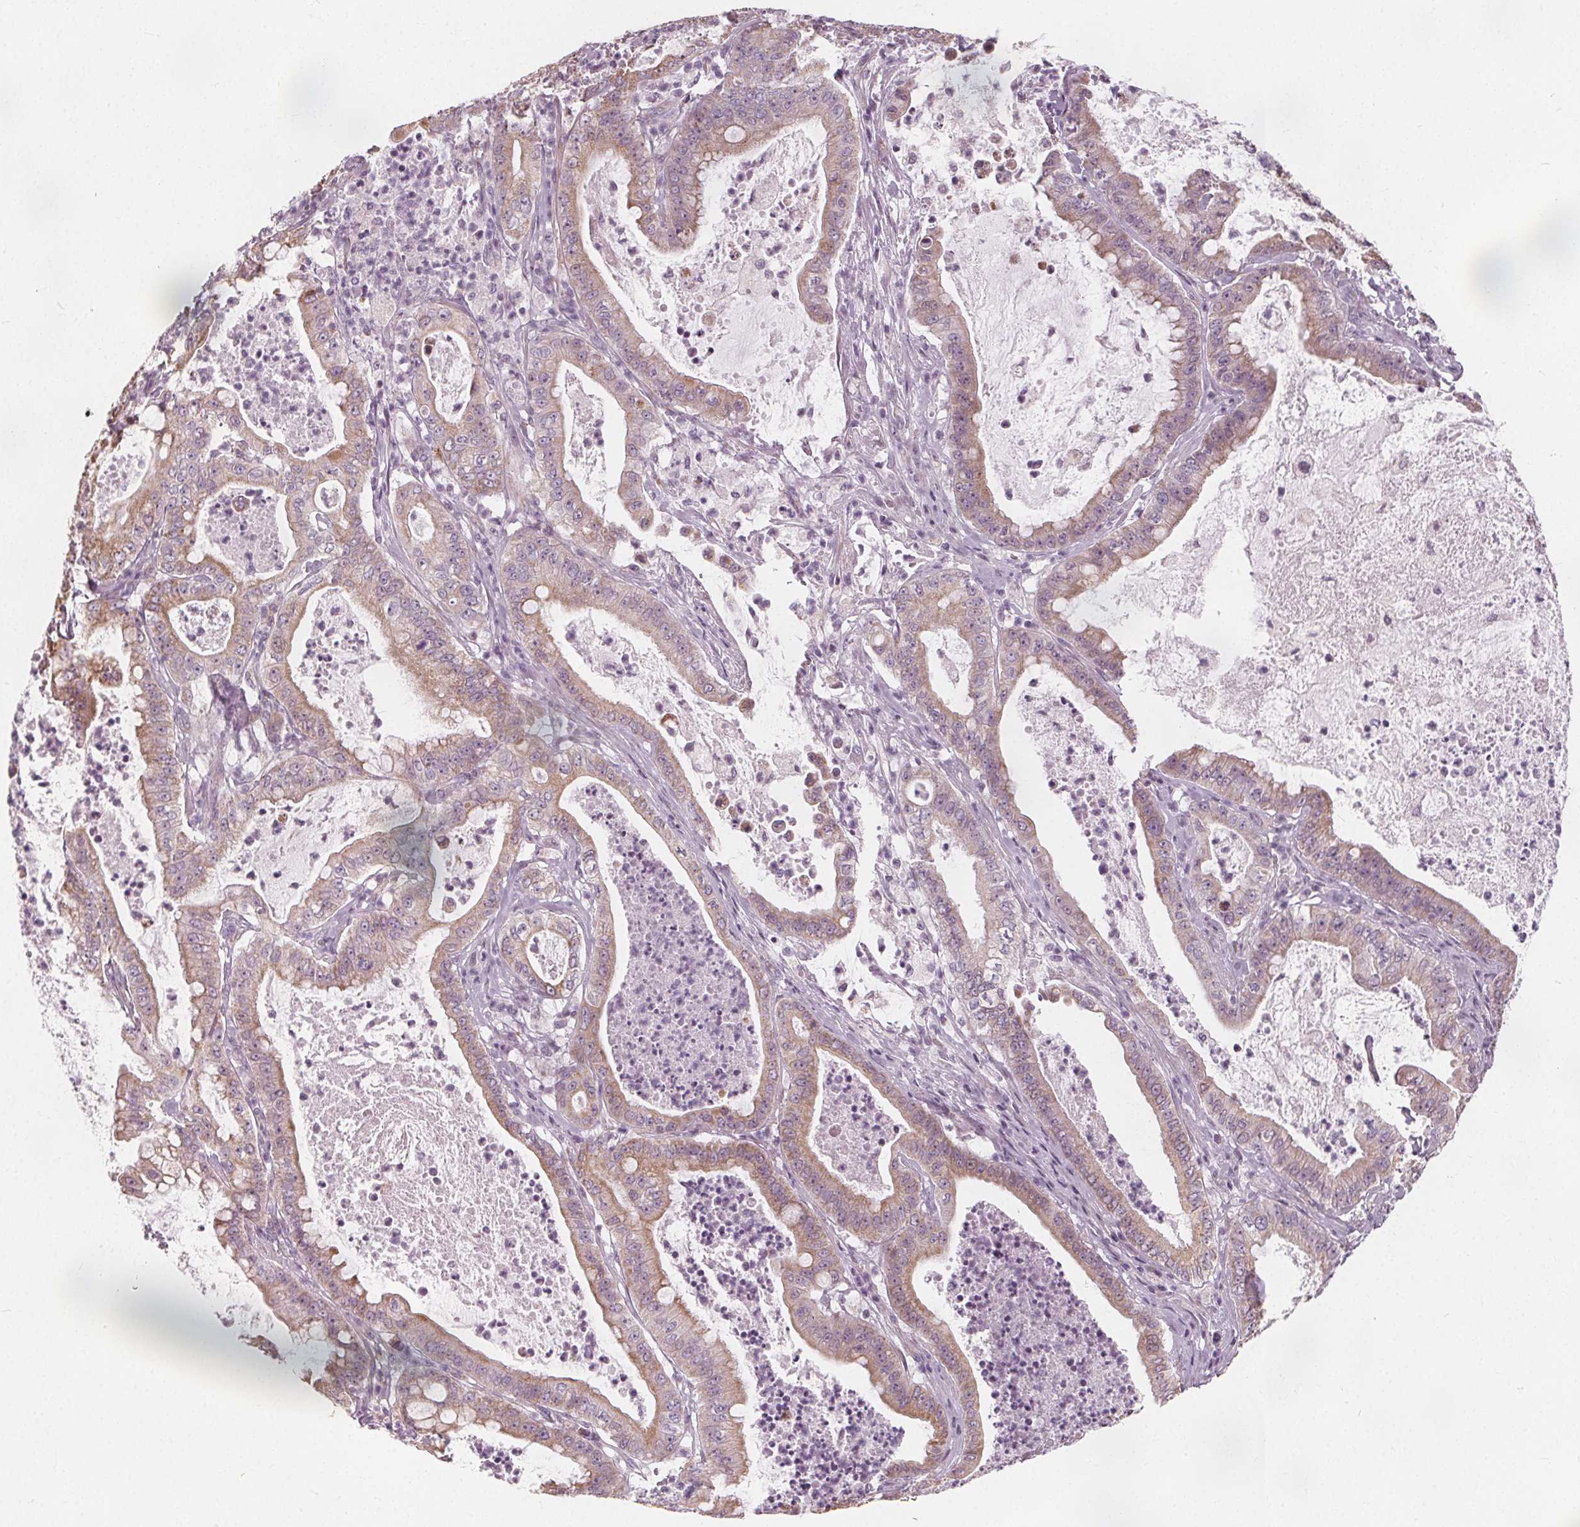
{"staining": {"intensity": "weak", "quantity": ">75%", "location": "cytoplasmic/membranous"}, "tissue": "pancreatic cancer", "cell_type": "Tumor cells", "image_type": "cancer", "snomed": [{"axis": "morphology", "description": "Adenocarcinoma, NOS"}, {"axis": "topography", "description": "Pancreas"}], "caption": "IHC of human pancreatic cancer displays low levels of weak cytoplasmic/membranous expression in about >75% of tumor cells.", "gene": "NUP210L", "patient": {"sex": "male", "age": 71}}